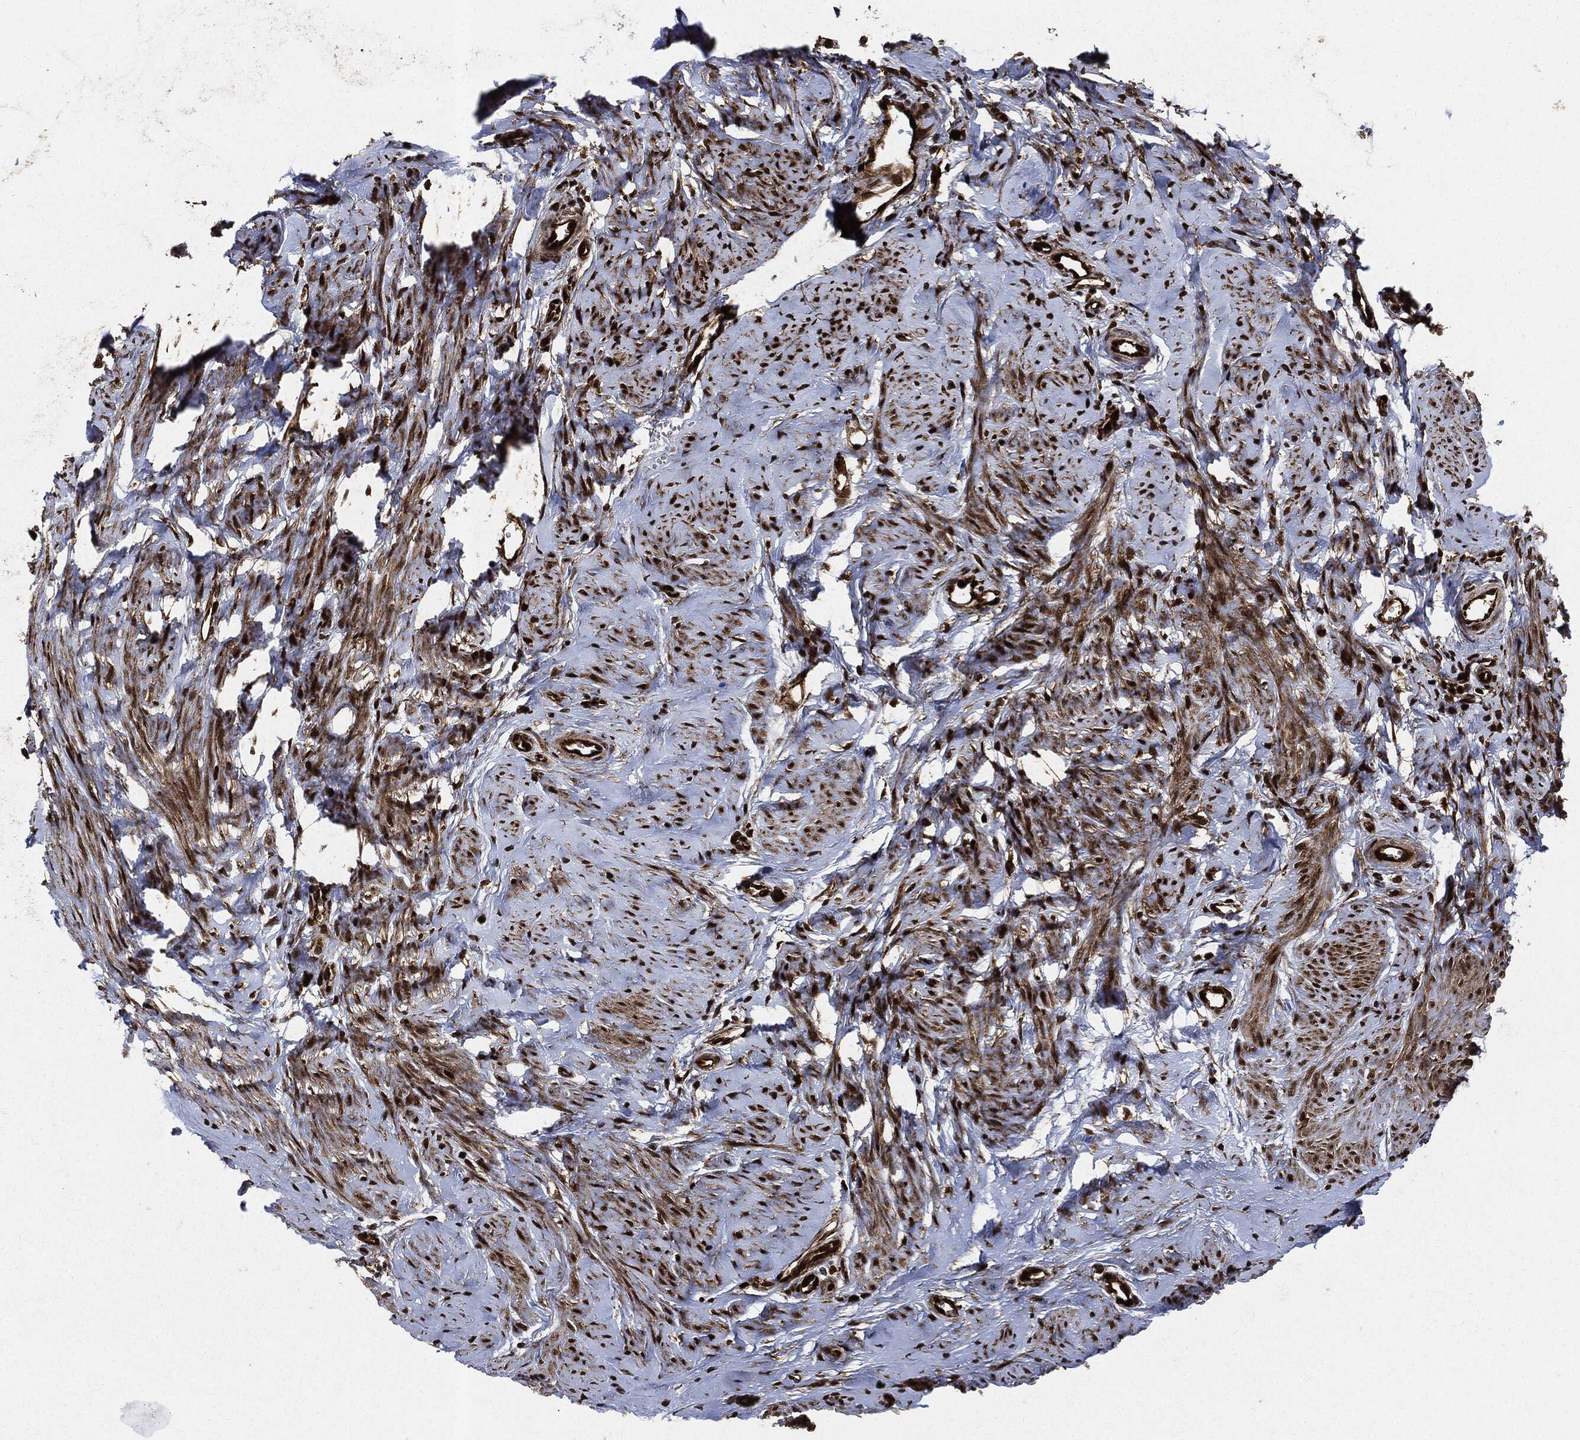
{"staining": {"intensity": "moderate", "quantity": ">75%", "location": "cytoplasmic/membranous"}, "tissue": "smooth muscle", "cell_type": "Smooth muscle cells", "image_type": "normal", "snomed": [{"axis": "morphology", "description": "Normal tissue, NOS"}, {"axis": "topography", "description": "Smooth muscle"}], "caption": "Smooth muscle cells show moderate cytoplasmic/membranous staining in approximately >75% of cells in benign smooth muscle. The staining was performed using DAB (3,3'-diaminobenzidine) to visualize the protein expression in brown, while the nuclei were stained in blue with hematoxylin (Magnification: 20x).", "gene": "YWHAB", "patient": {"sex": "female", "age": 48}}